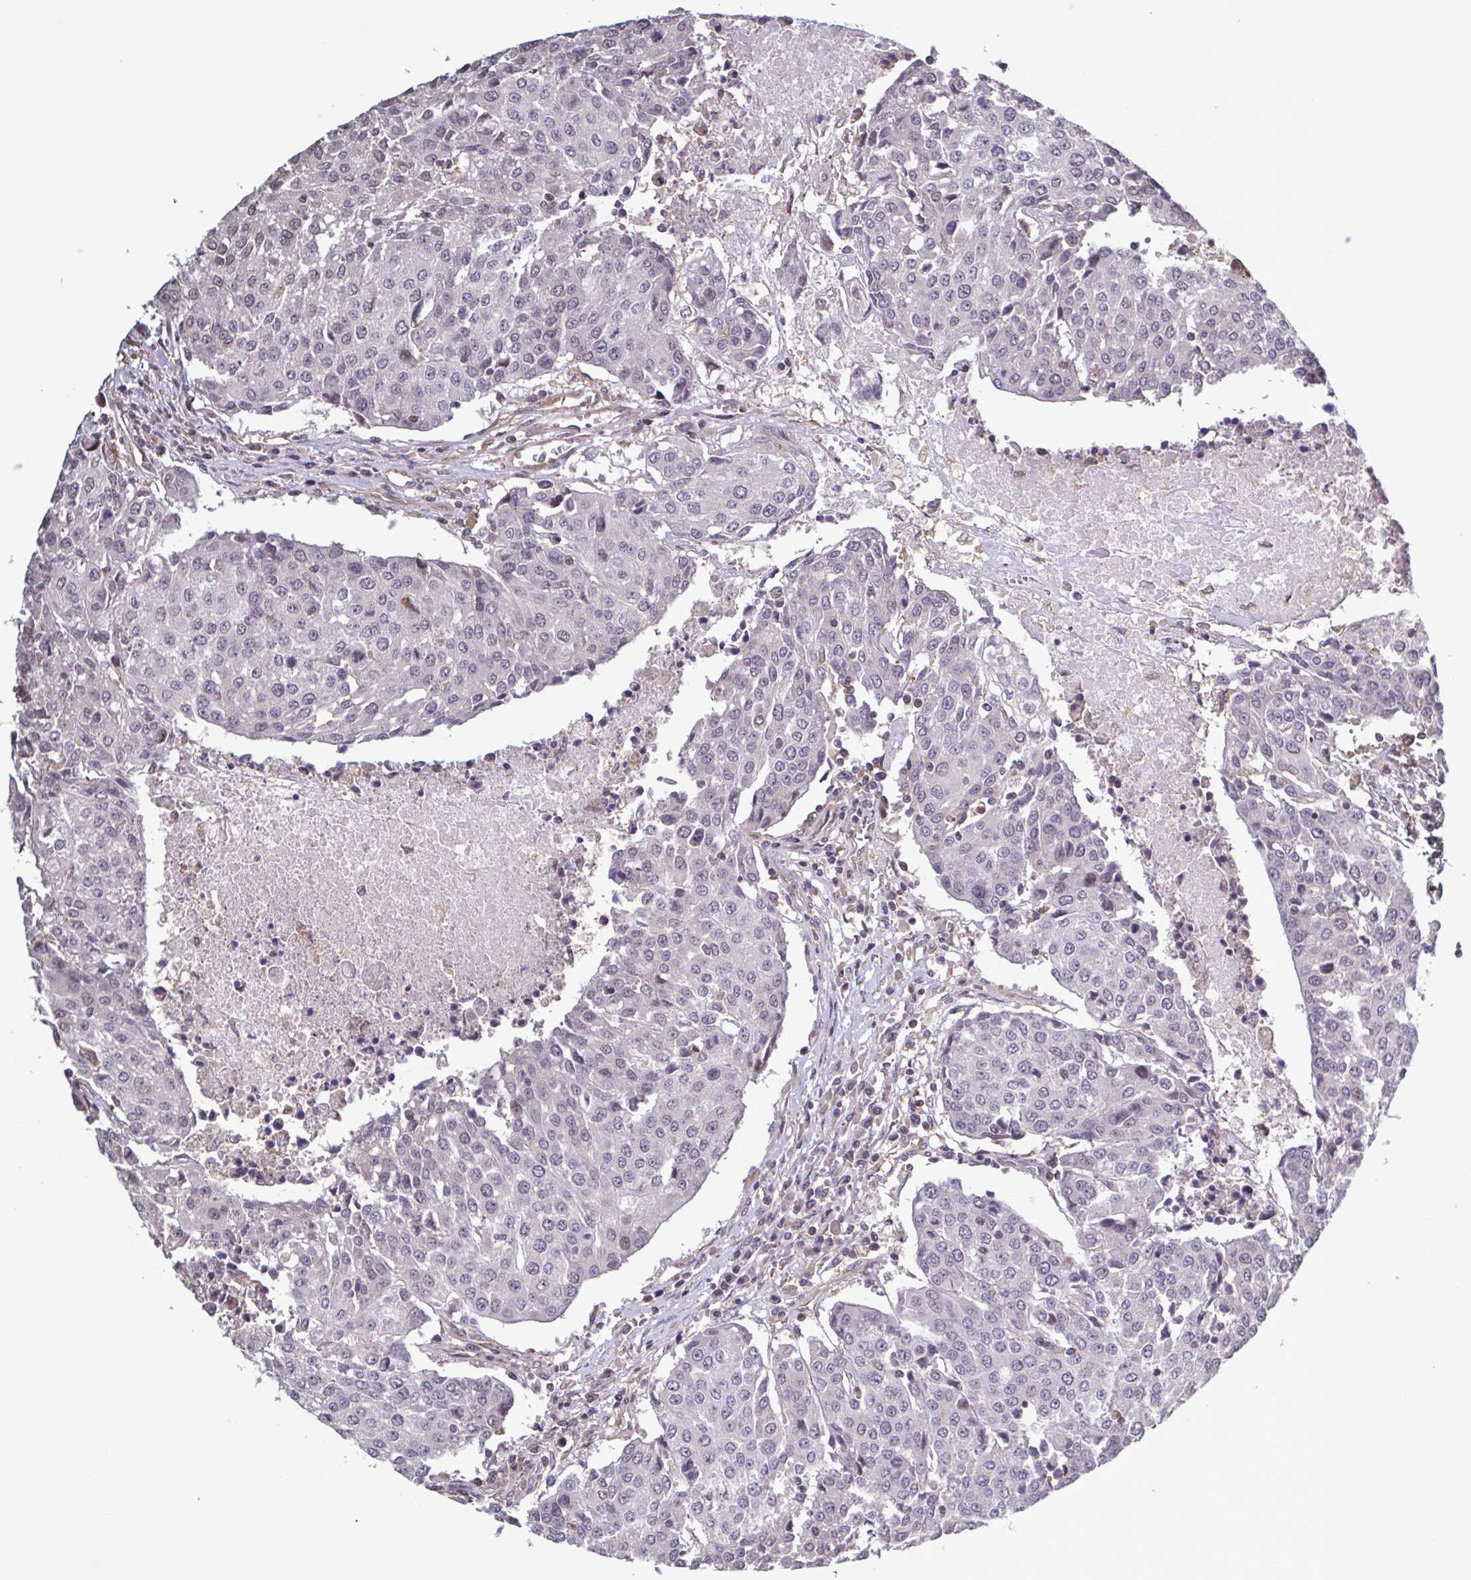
{"staining": {"intensity": "negative", "quantity": "none", "location": "none"}, "tissue": "urothelial cancer", "cell_type": "Tumor cells", "image_type": "cancer", "snomed": [{"axis": "morphology", "description": "Urothelial carcinoma, High grade"}, {"axis": "topography", "description": "Urinary bladder"}], "caption": "There is no significant staining in tumor cells of urothelial carcinoma (high-grade).", "gene": "ZNF200", "patient": {"sex": "female", "age": 85}}